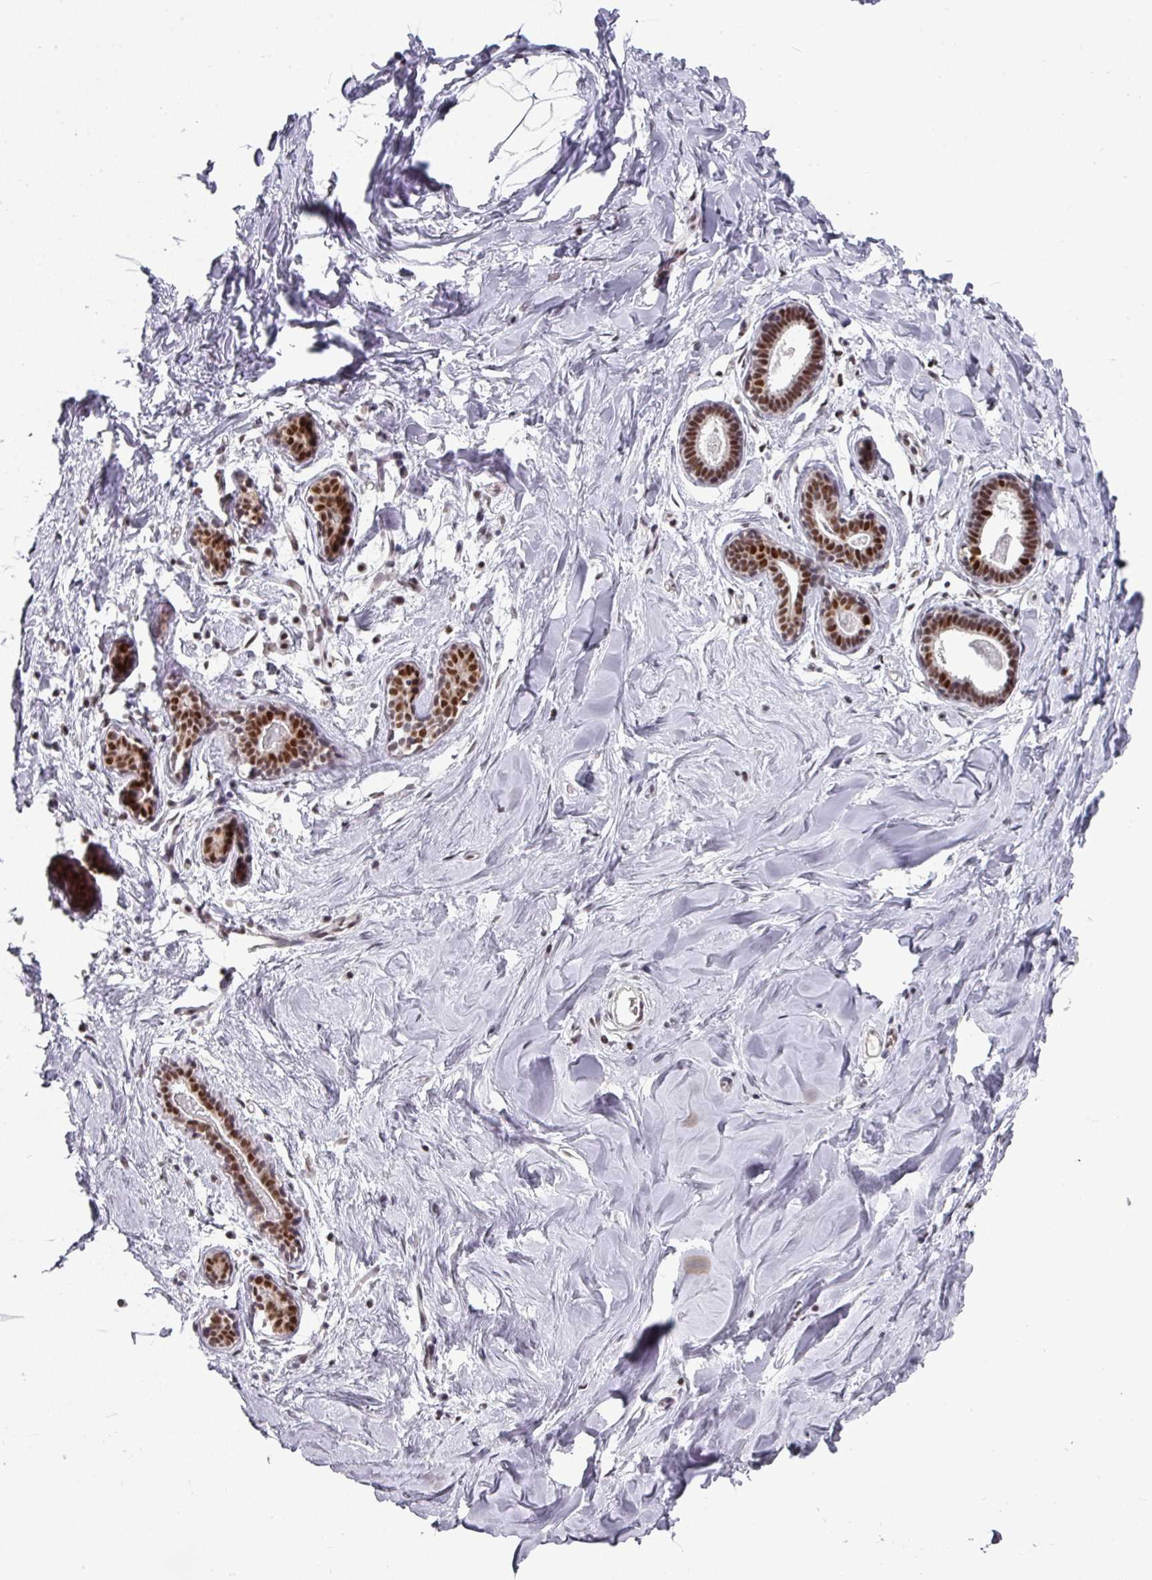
{"staining": {"intensity": "negative", "quantity": "none", "location": "none"}, "tissue": "breast", "cell_type": "Adipocytes", "image_type": "normal", "snomed": [{"axis": "morphology", "description": "Normal tissue, NOS"}, {"axis": "topography", "description": "Breast"}], "caption": "High power microscopy photomicrograph of an IHC histopathology image of benign breast, revealing no significant expression in adipocytes. (DAB immunohistochemistry, high magnification).", "gene": "ENSG00000283782", "patient": {"sex": "female", "age": 23}}